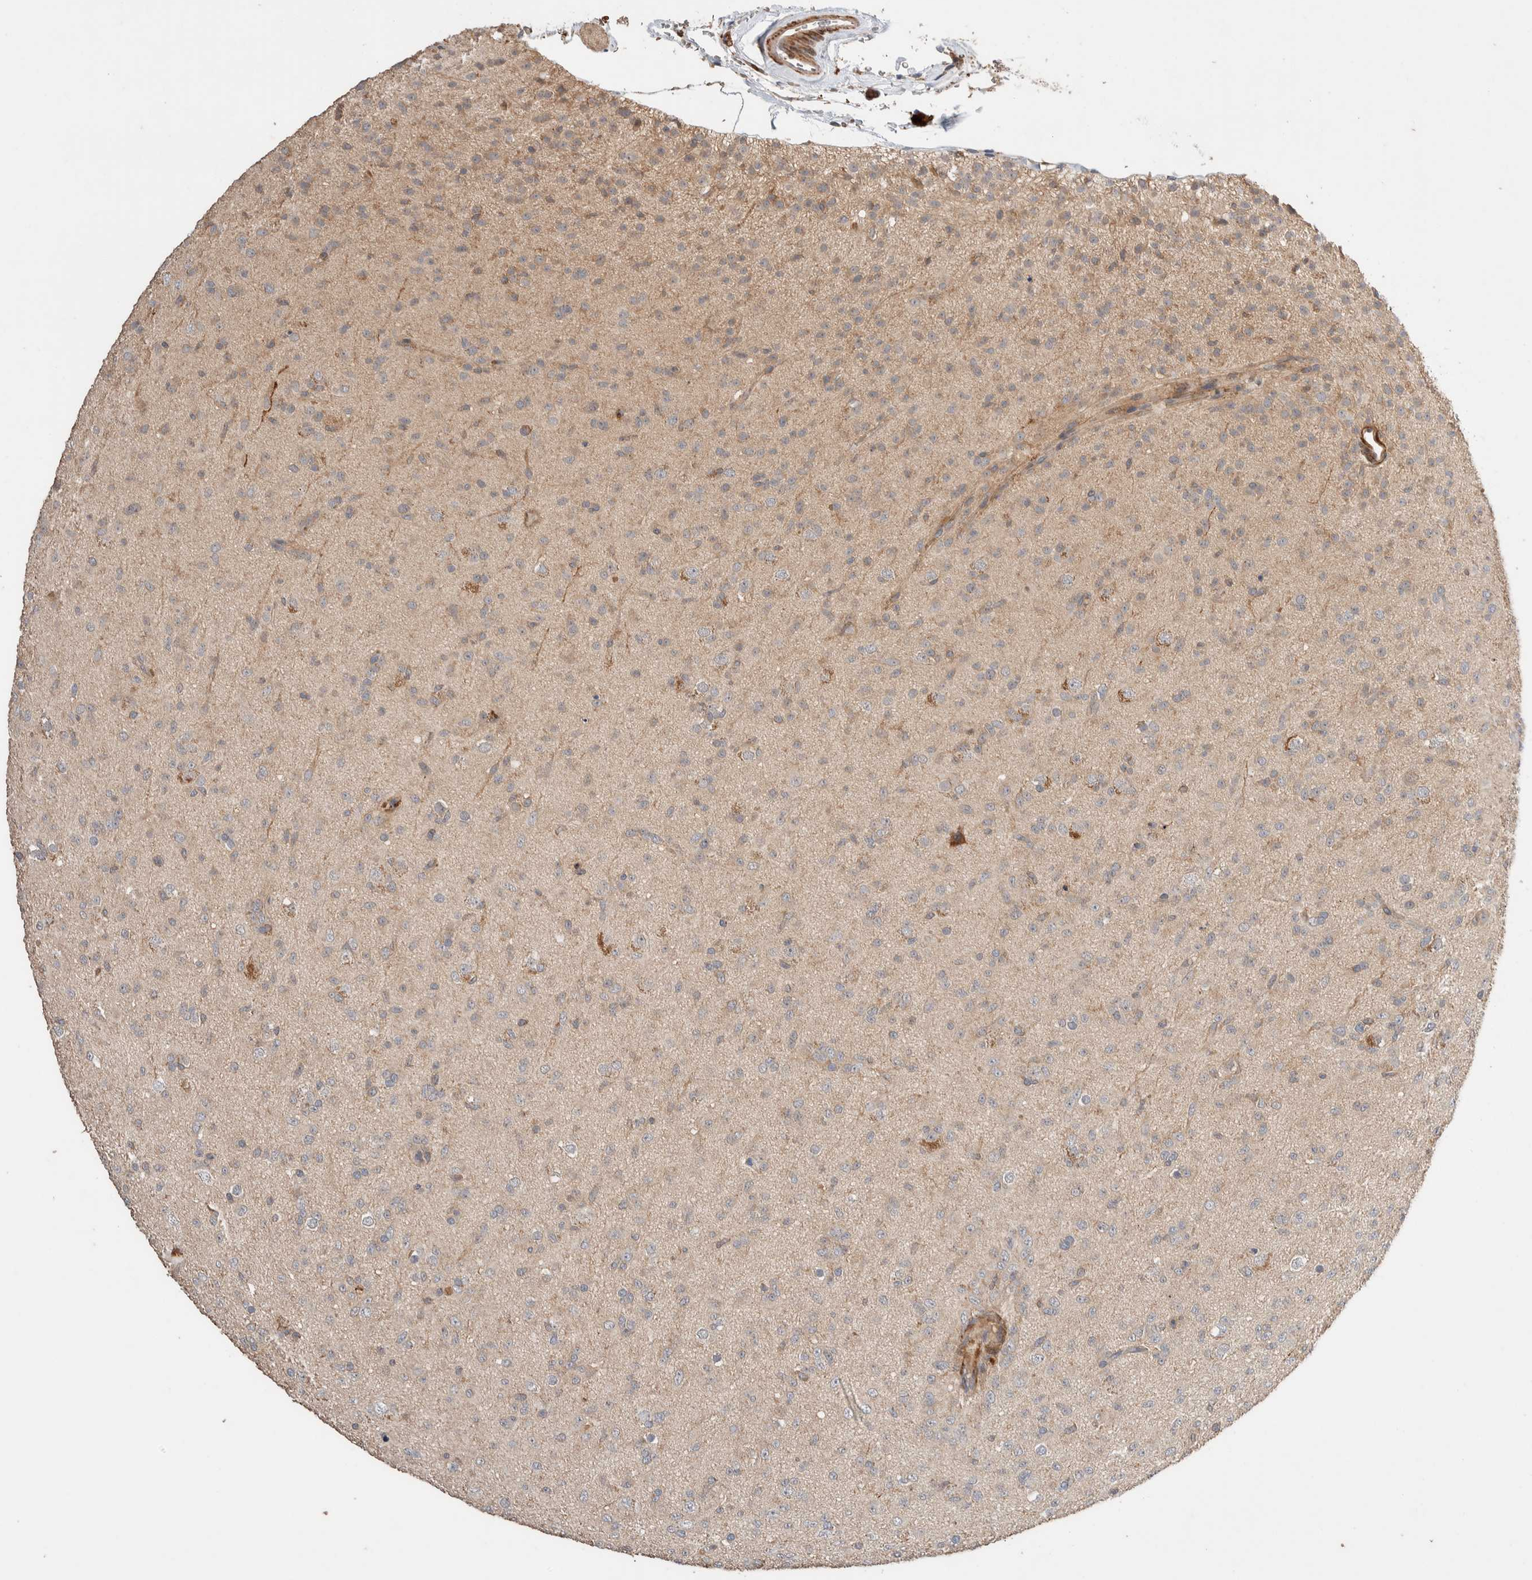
{"staining": {"intensity": "weak", "quantity": "<25%", "location": "cytoplasmic/membranous"}, "tissue": "glioma", "cell_type": "Tumor cells", "image_type": "cancer", "snomed": [{"axis": "morphology", "description": "Glioma, malignant, Low grade"}, {"axis": "topography", "description": "Brain"}], "caption": "Immunohistochemical staining of human glioma displays no significant expression in tumor cells.", "gene": "WDR91", "patient": {"sex": "male", "age": 65}}